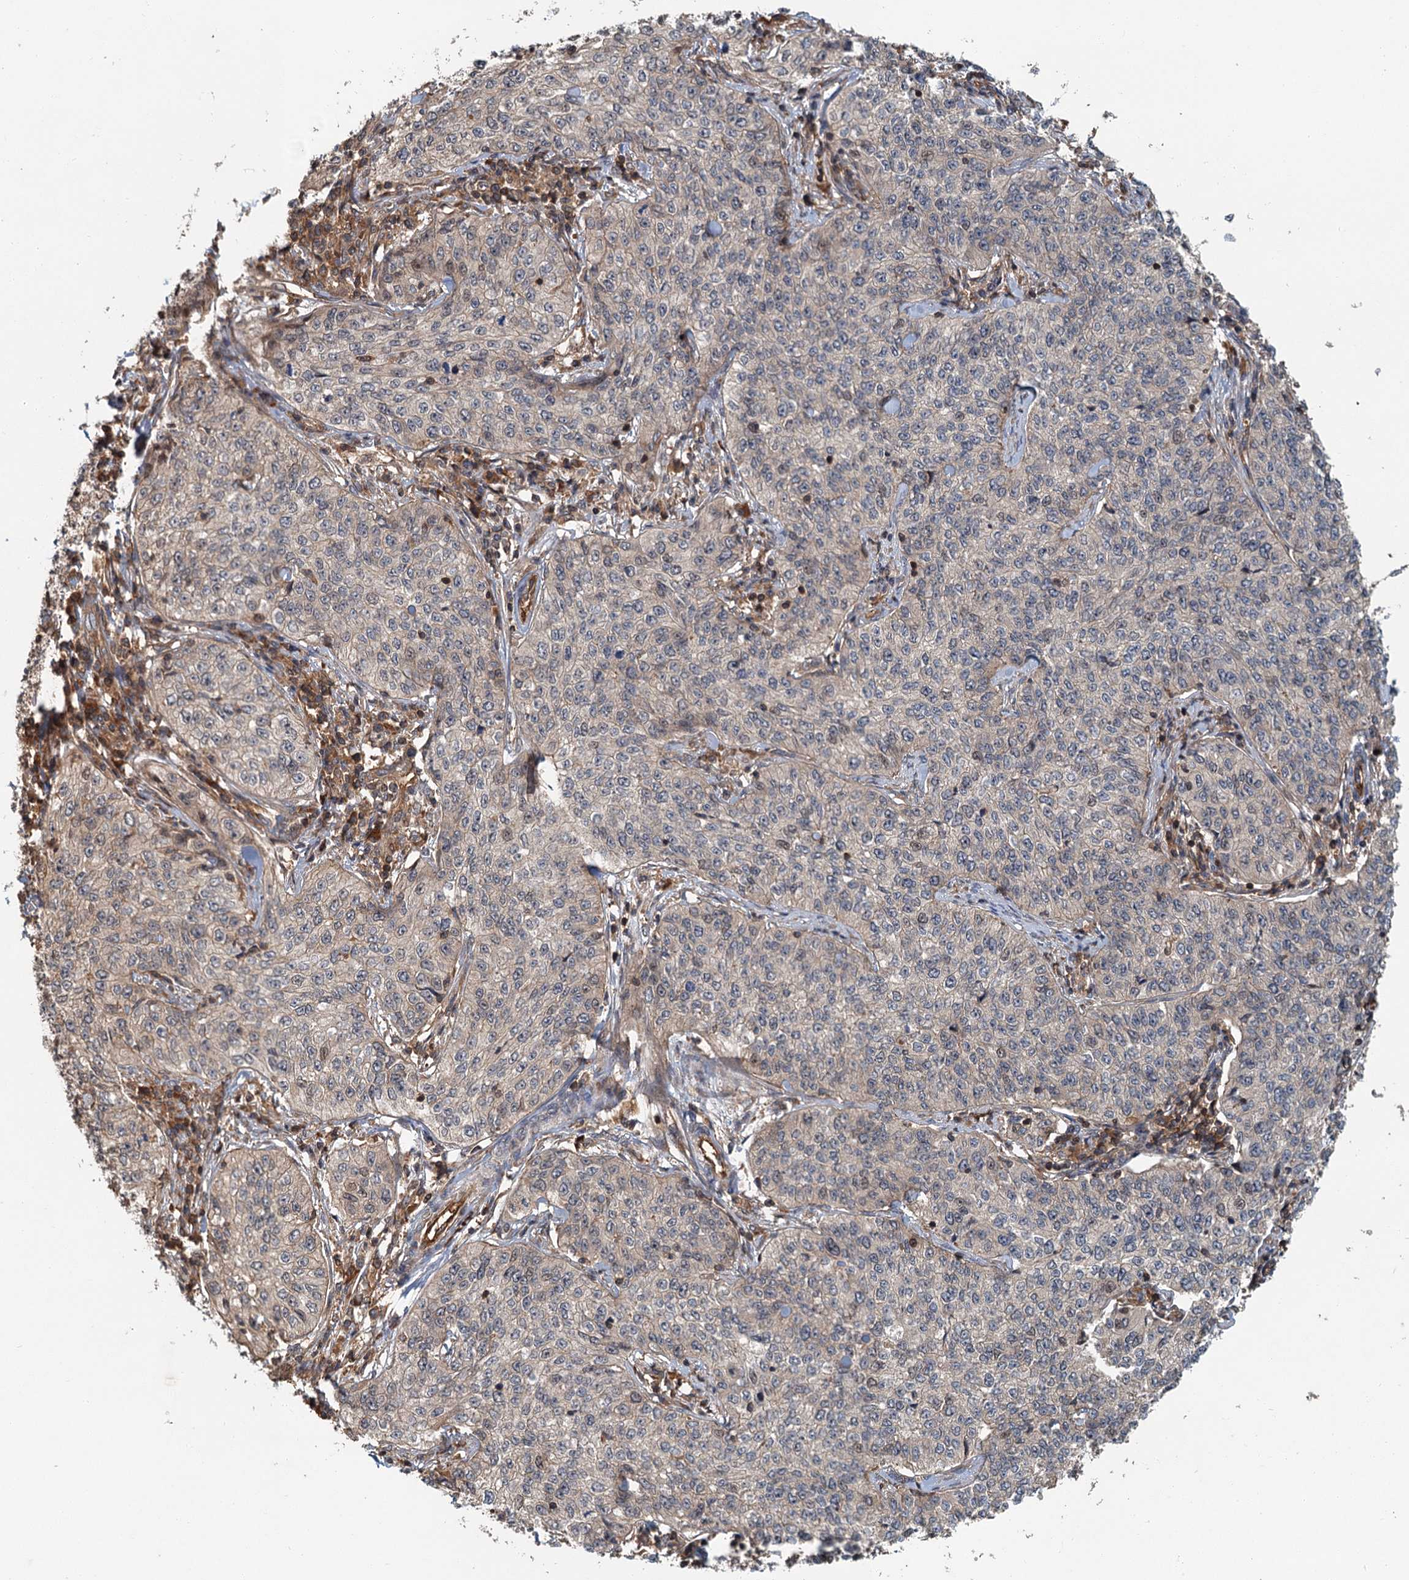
{"staining": {"intensity": "negative", "quantity": "none", "location": "none"}, "tissue": "cervical cancer", "cell_type": "Tumor cells", "image_type": "cancer", "snomed": [{"axis": "morphology", "description": "Squamous cell carcinoma, NOS"}, {"axis": "topography", "description": "Cervix"}], "caption": "Immunohistochemistry of cervical cancer (squamous cell carcinoma) demonstrates no expression in tumor cells. (Brightfield microscopy of DAB (3,3'-diaminobenzidine) immunohistochemistry at high magnification).", "gene": "ZNF527", "patient": {"sex": "female", "age": 35}}